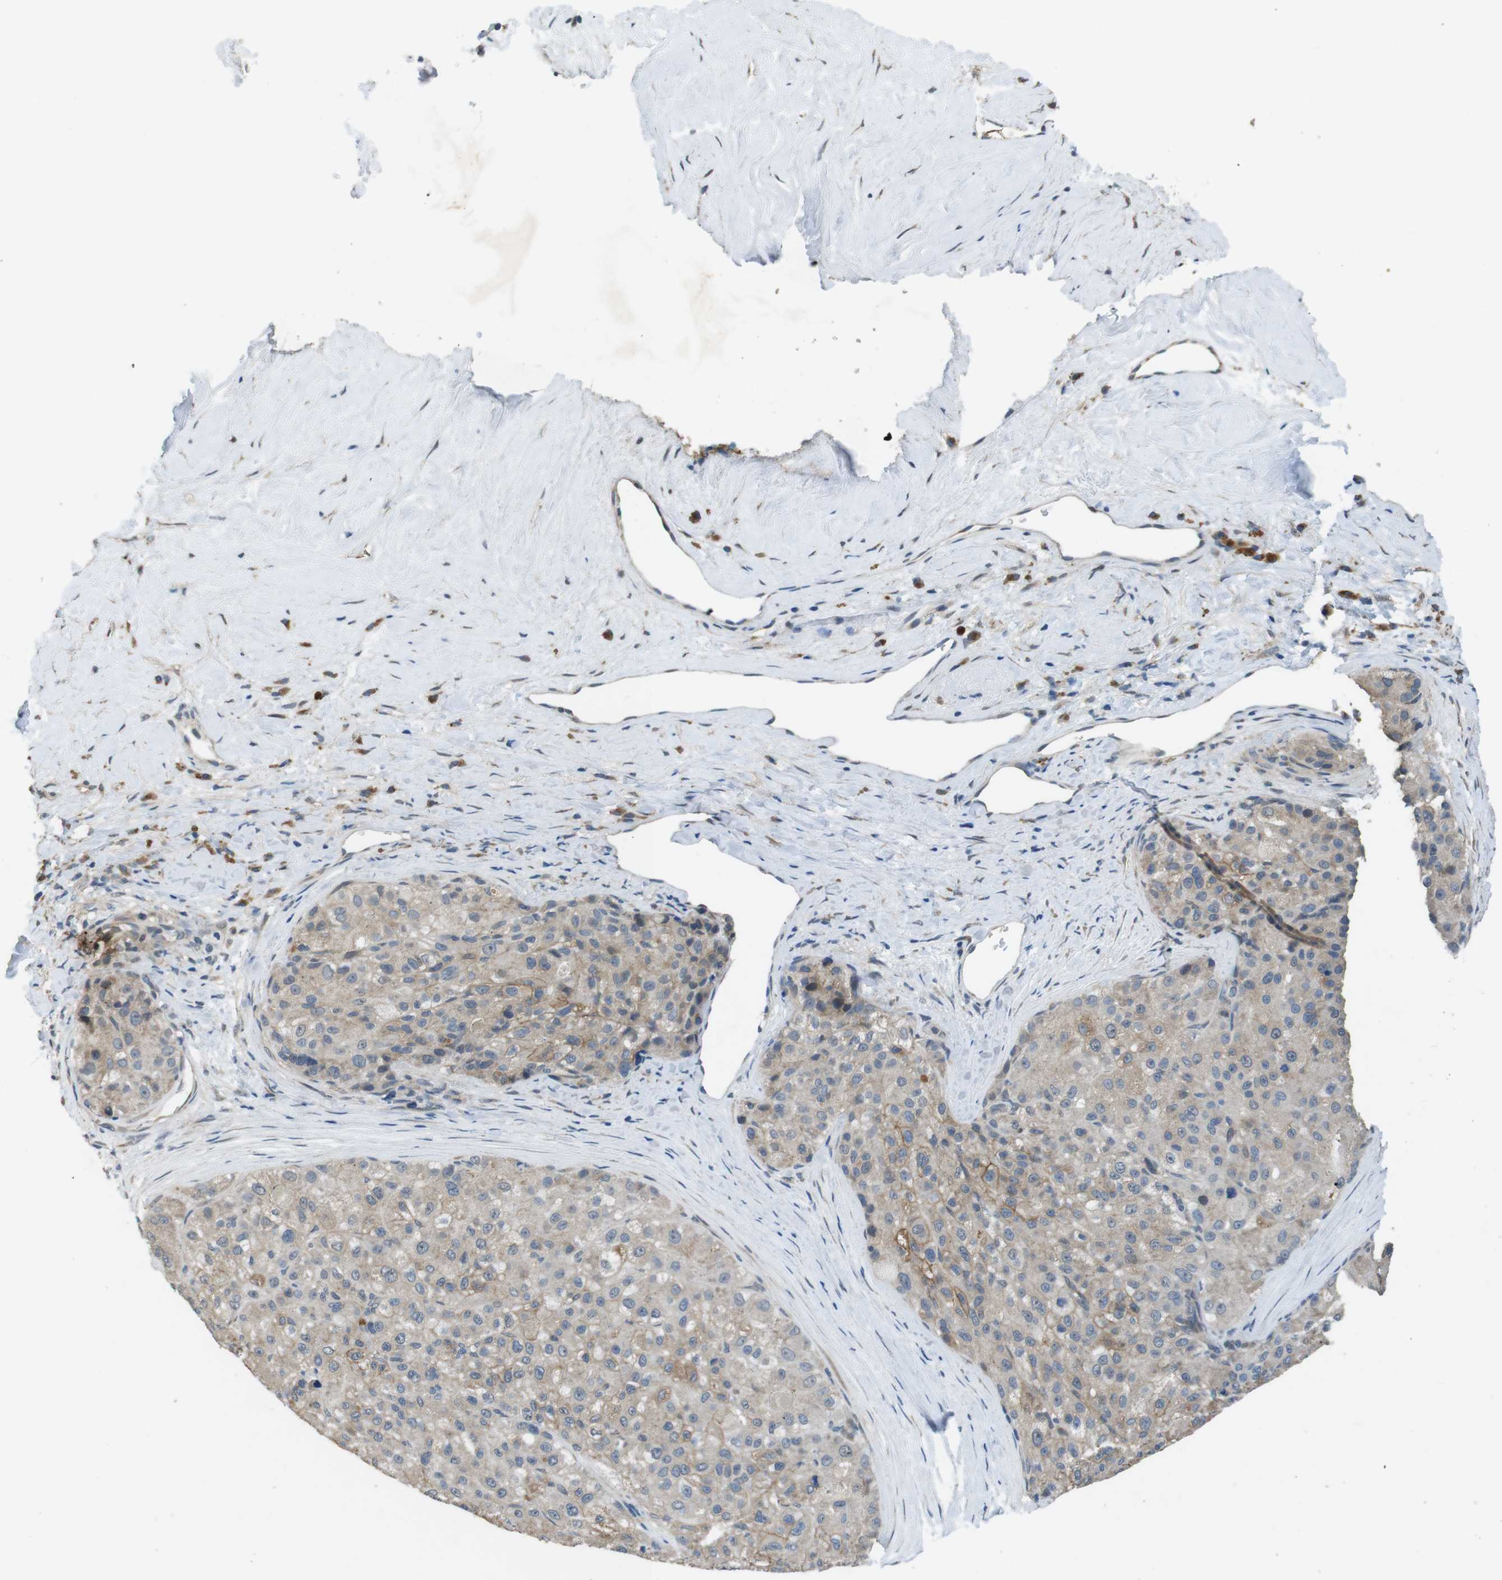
{"staining": {"intensity": "moderate", "quantity": "<25%", "location": "cytoplasmic/membranous"}, "tissue": "liver cancer", "cell_type": "Tumor cells", "image_type": "cancer", "snomed": [{"axis": "morphology", "description": "Carcinoma, Hepatocellular, NOS"}, {"axis": "topography", "description": "Liver"}], "caption": "IHC micrograph of neoplastic tissue: liver cancer (hepatocellular carcinoma) stained using IHC exhibits low levels of moderate protein expression localized specifically in the cytoplasmic/membranous of tumor cells, appearing as a cytoplasmic/membranous brown color.", "gene": "CLDN7", "patient": {"sex": "male", "age": 80}}